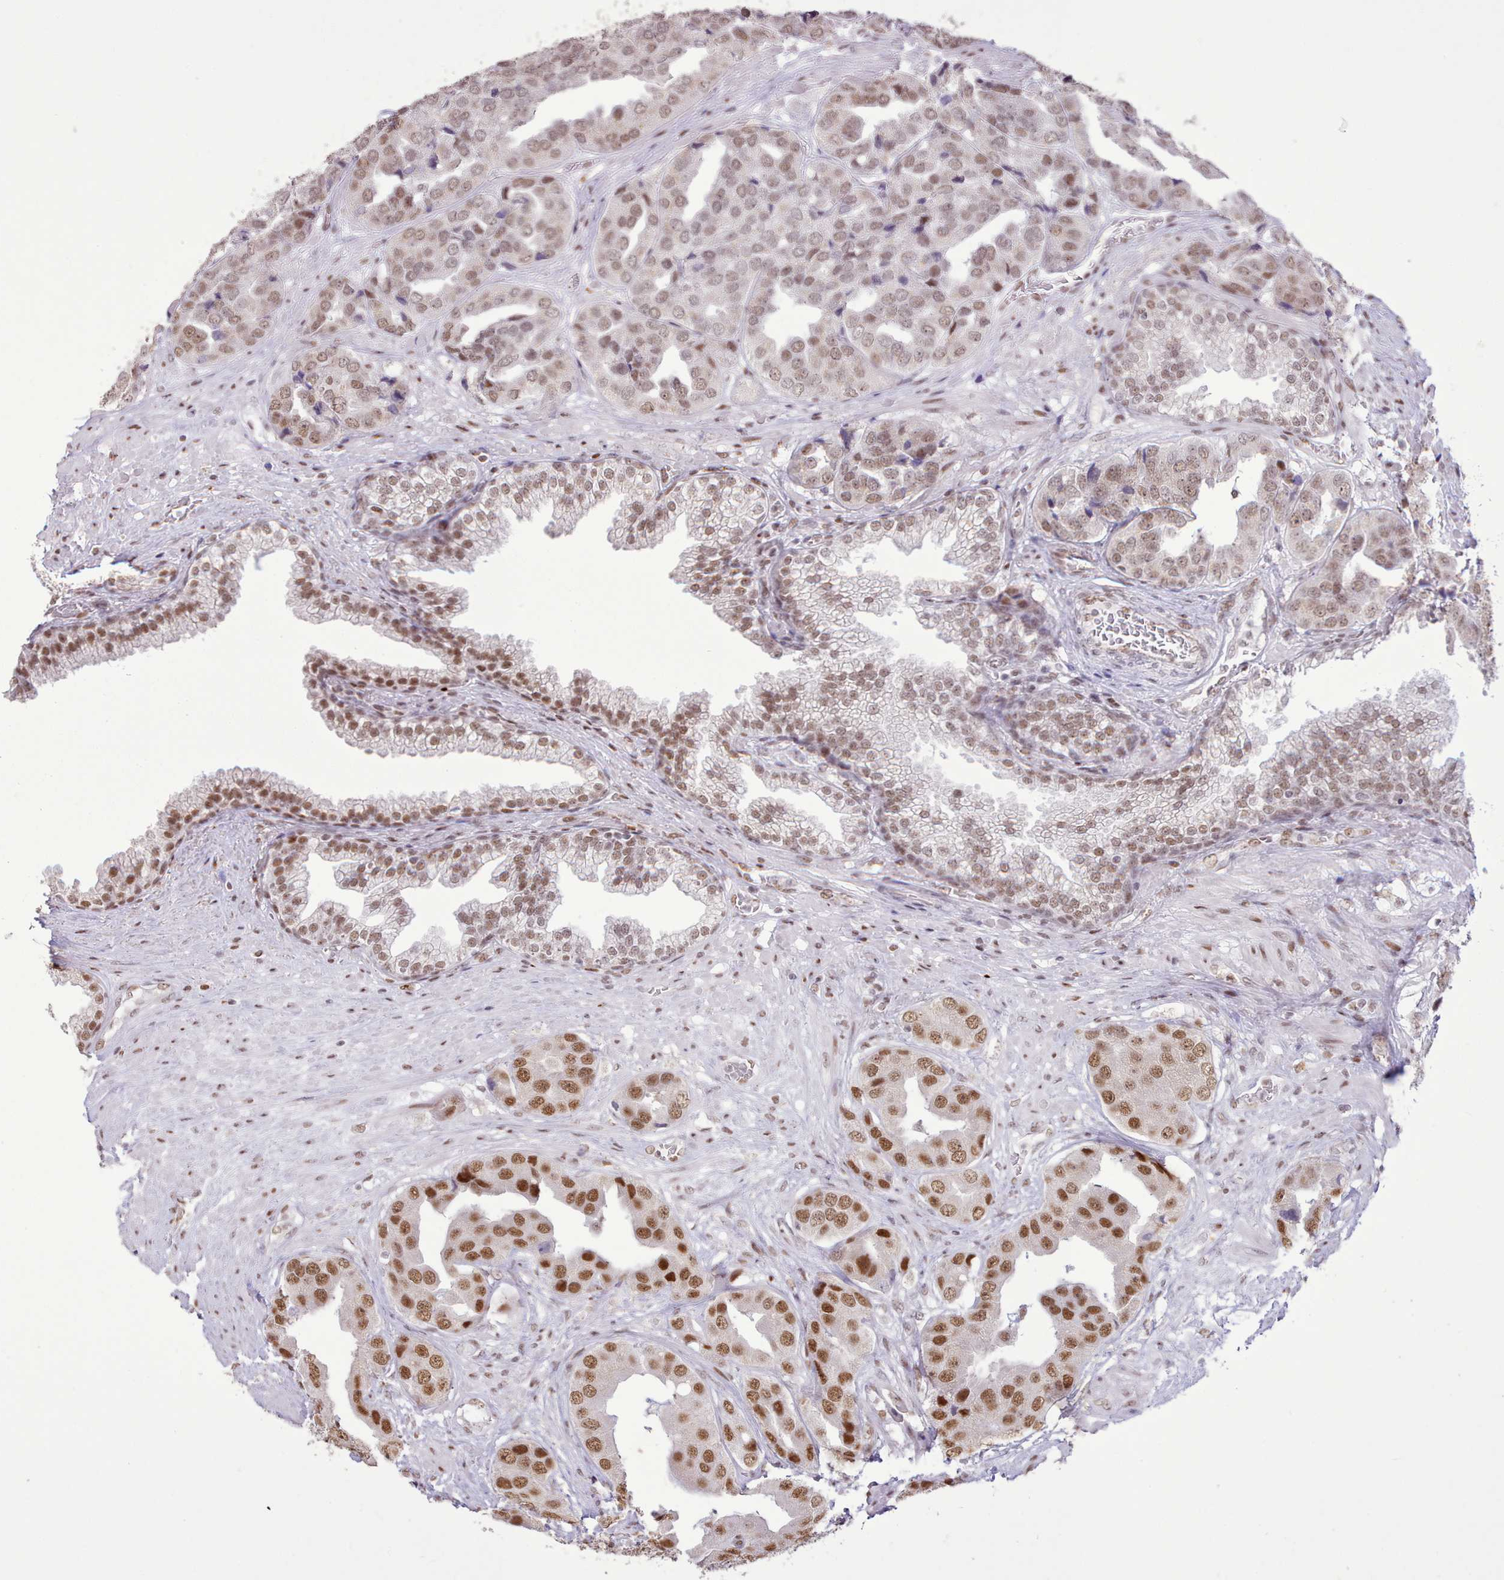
{"staining": {"intensity": "strong", "quantity": ">75%", "location": "nuclear"}, "tissue": "prostate cancer", "cell_type": "Tumor cells", "image_type": "cancer", "snomed": [{"axis": "morphology", "description": "Adenocarcinoma, High grade"}, {"axis": "topography", "description": "Prostate"}], "caption": "Strong nuclear protein positivity is appreciated in approximately >75% of tumor cells in prostate cancer (high-grade adenocarcinoma).", "gene": "TAF15", "patient": {"sex": "male", "age": 63}}